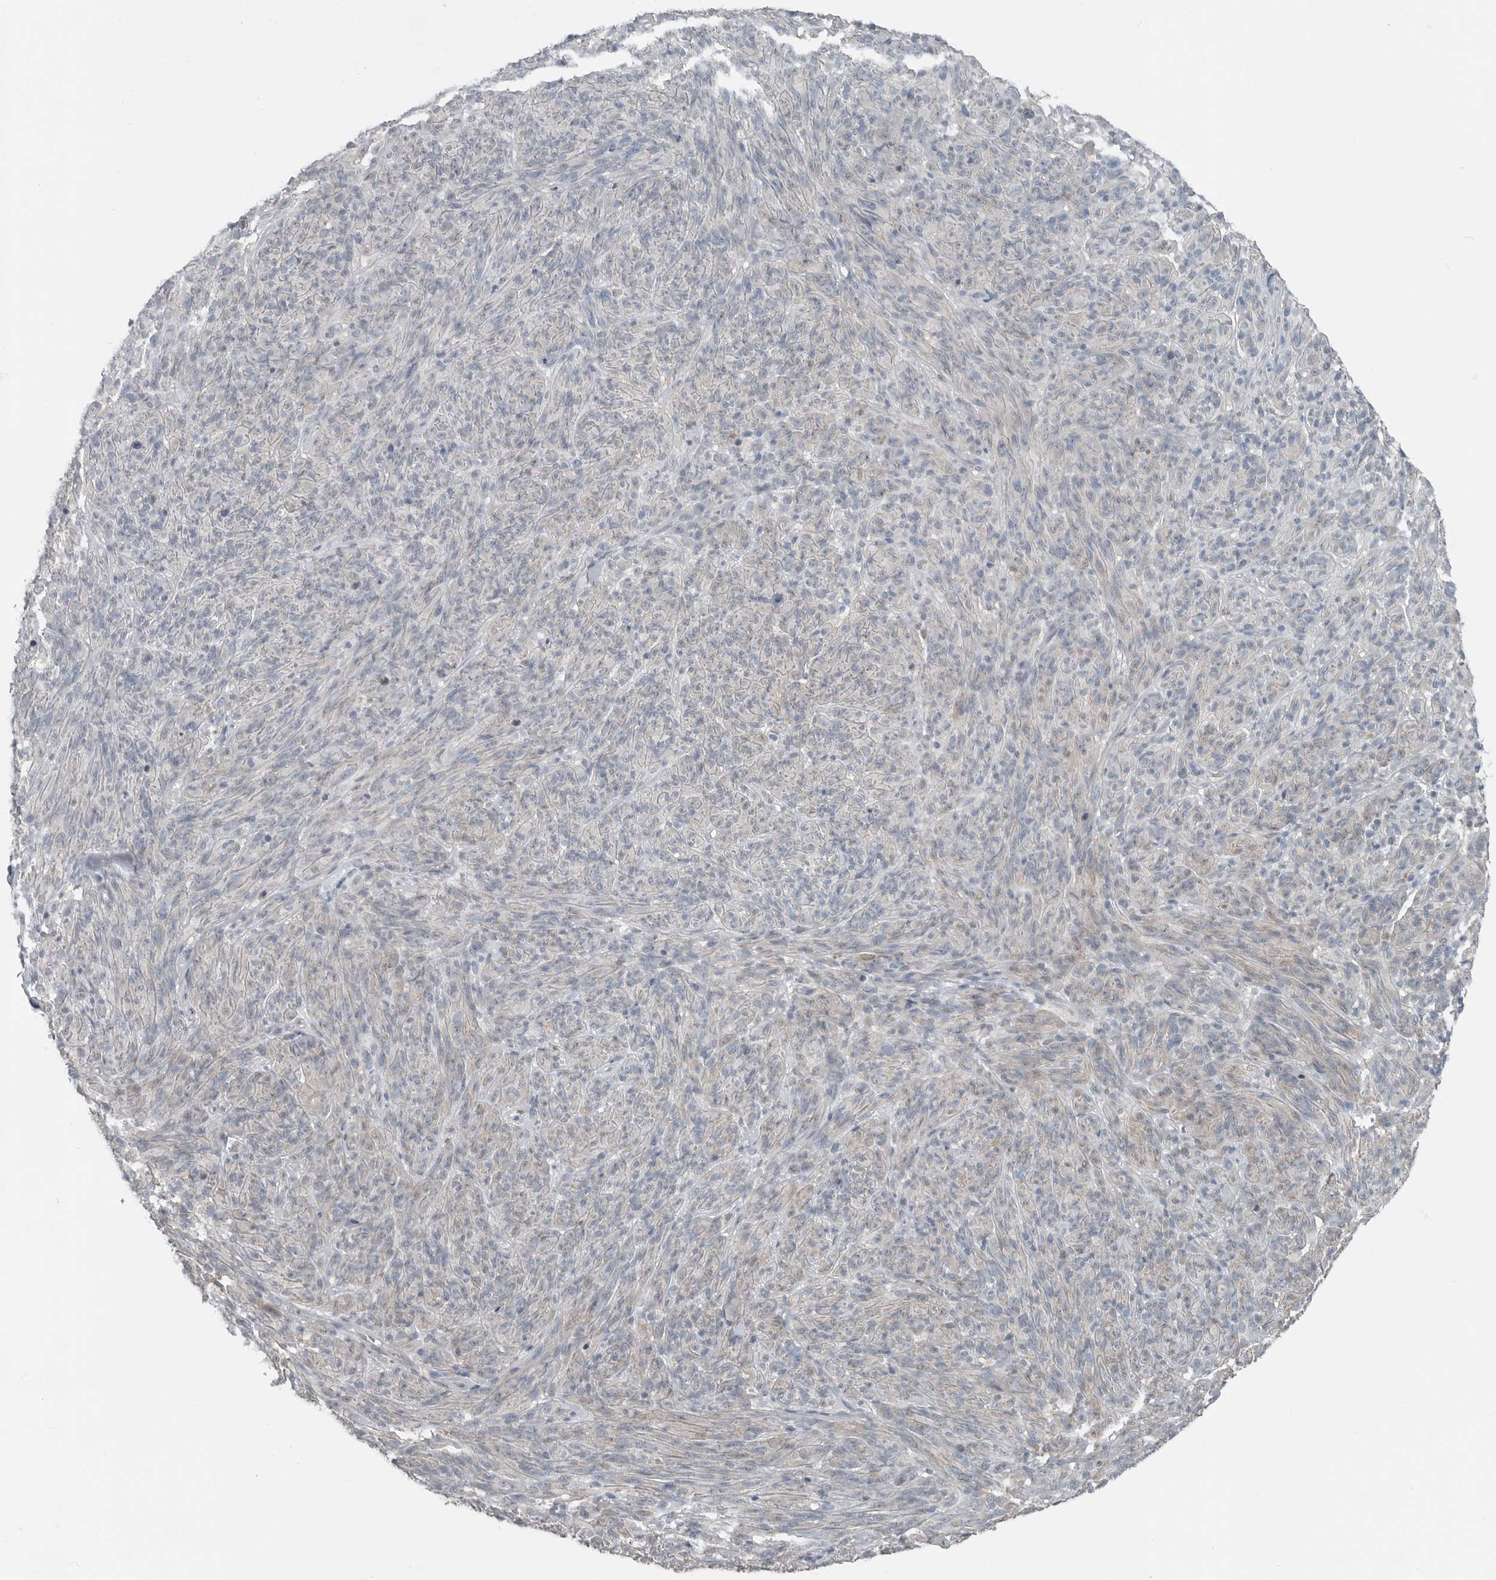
{"staining": {"intensity": "negative", "quantity": "none", "location": "none"}, "tissue": "melanoma", "cell_type": "Tumor cells", "image_type": "cancer", "snomed": [{"axis": "morphology", "description": "Malignant melanoma, NOS"}, {"axis": "topography", "description": "Skin of head"}], "caption": "DAB (3,3'-diaminobenzidine) immunohistochemical staining of human malignant melanoma exhibits no significant staining in tumor cells. (Stains: DAB immunohistochemistry (IHC) with hematoxylin counter stain, Microscopy: brightfield microscopy at high magnification).", "gene": "MFAP3L", "patient": {"sex": "male", "age": 96}}